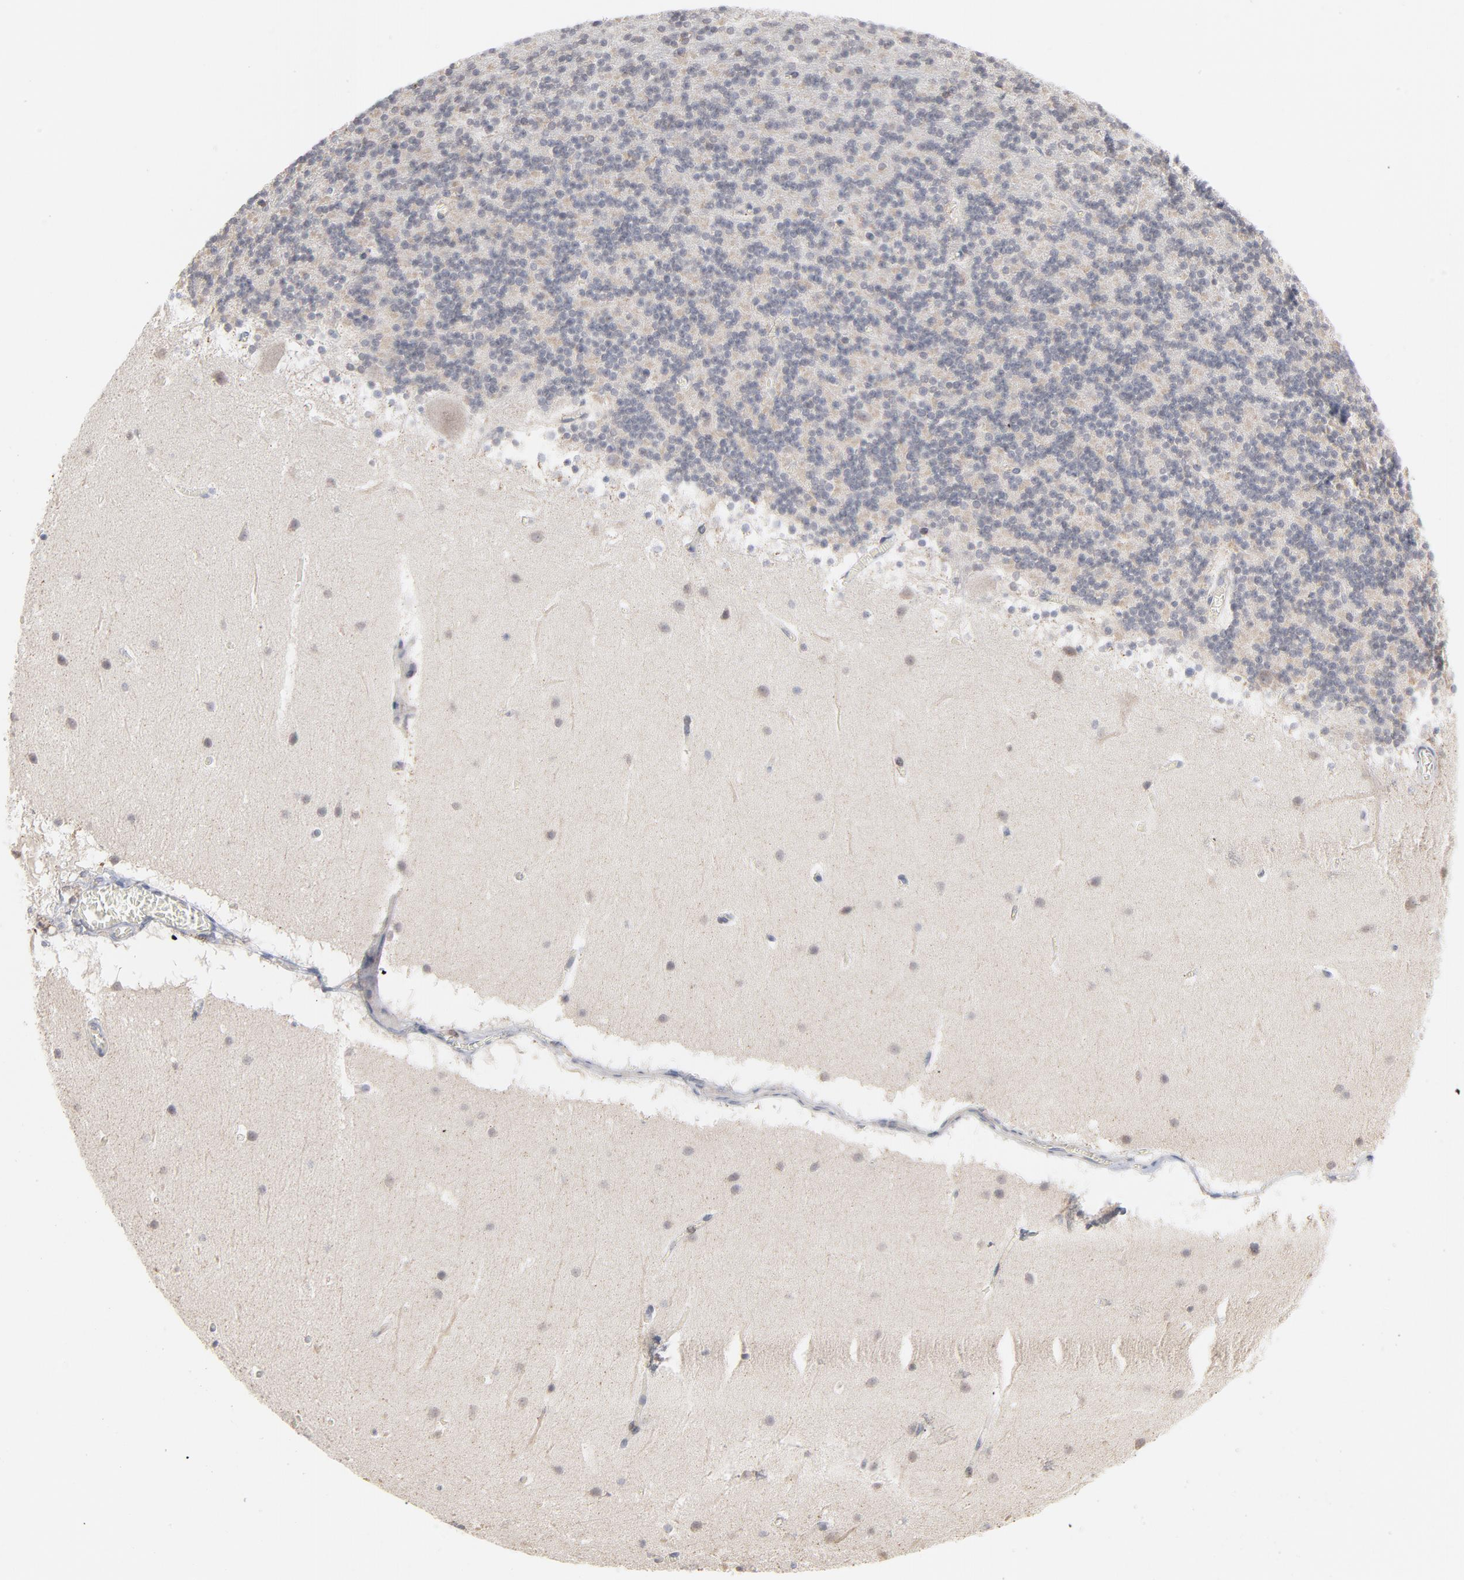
{"staining": {"intensity": "weak", "quantity": "<25%", "location": "cytoplasmic/membranous"}, "tissue": "cerebellum", "cell_type": "Cells in granular layer", "image_type": "normal", "snomed": [{"axis": "morphology", "description": "Normal tissue, NOS"}, {"axis": "topography", "description": "Cerebellum"}], "caption": "This is a image of immunohistochemistry staining of benign cerebellum, which shows no staining in cells in granular layer.", "gene": "PPFIBP2", "patient": {"sex": "male", "age": 45}}